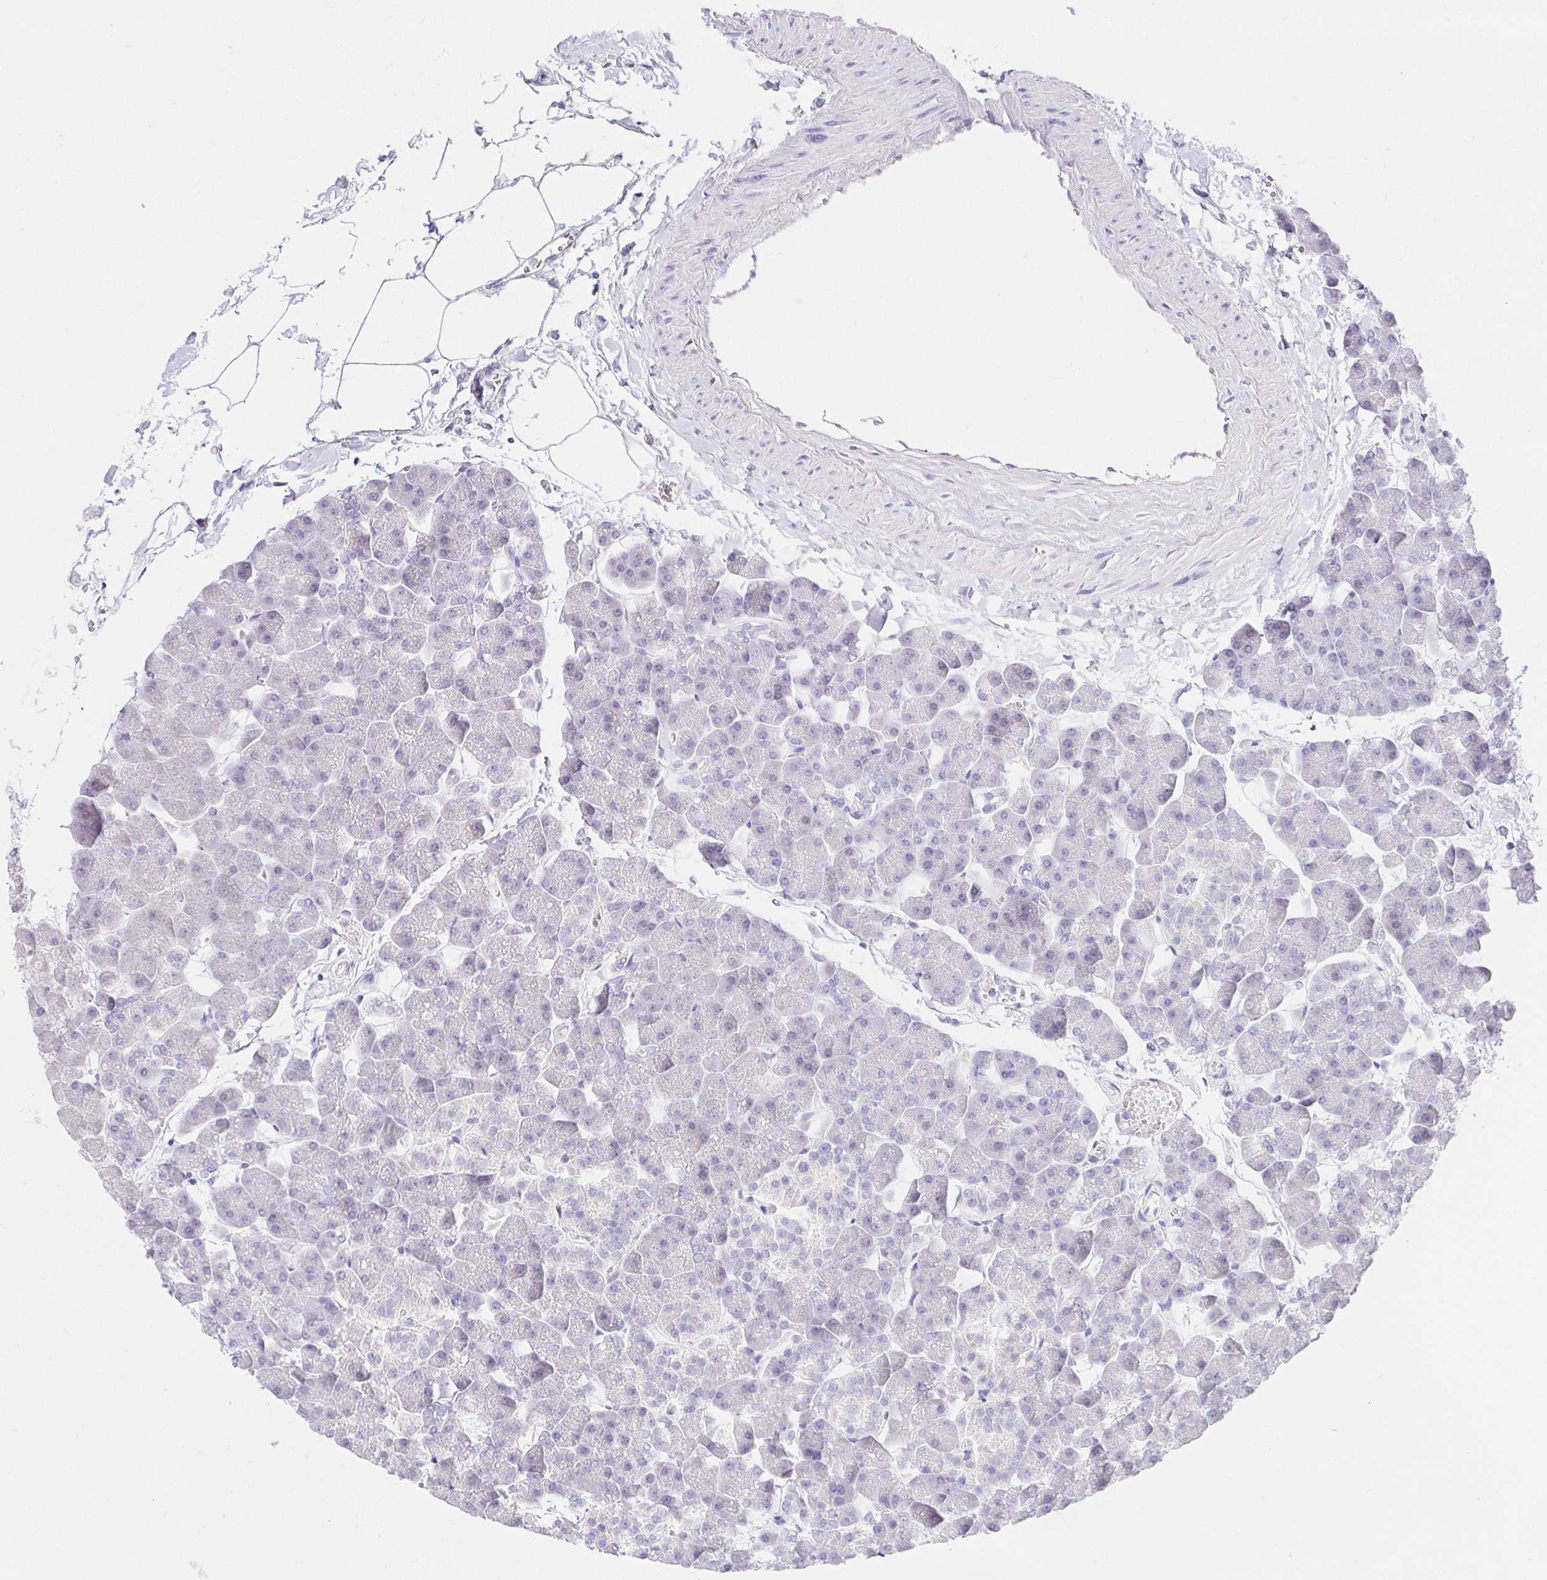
{"staining": {"intensity": "negative", "quantity": "none", "location": "none"}, "tissue": "pancreas", "cell_type": "Exocrine glandular cells", "image_type": "normal", "snomed": [{"axis": "morphology", "description": "Normal tissue, NOS"}, {"axis": "topography", "description": "Pancreas"}], "caption": "An IHC micrograph of normal pancreas is shown. There is no staining in exocrine glandular cells of pancreas. The staining was performed using DAB to visualize the protein expression in brown, while the nuclei were stained in blue with hematoxylin (Magnification: 20x).", "gene": "VGLL1", "patient": {"sex": "male", "age": 35}}